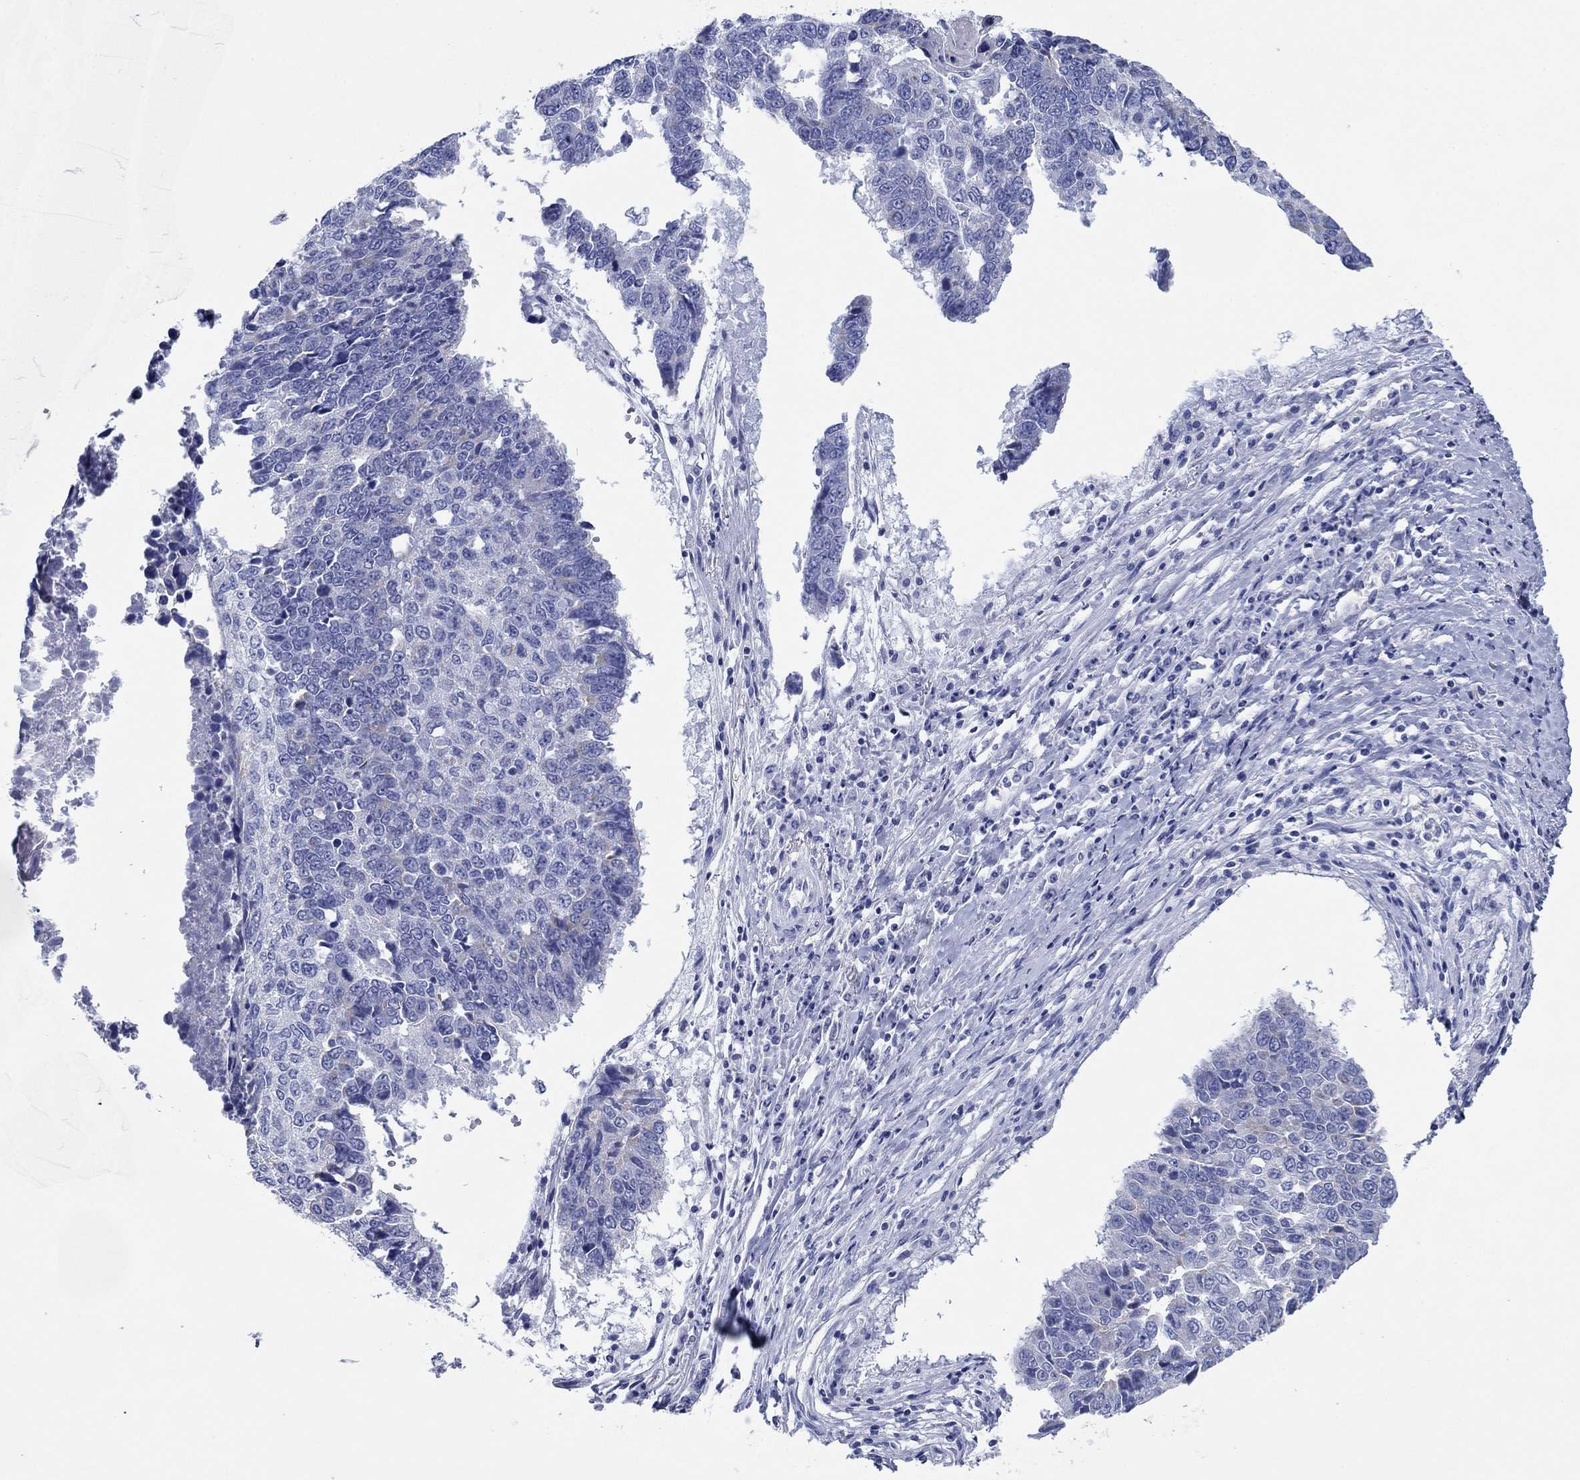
{"staining": {"intensity": "negative", "quantity": "none", "location": "none"}, "tissue": "lung cancer", "cell_type": "Tumor cells", "image_type": "cancer", "snomed": [{"axis": "morphology", "description": "Squamous cell carcinoma, NOS"}, {"axis": "topography", "description": "Lung"}], "caption": "Immunohistochemical staining of lung cancer (squamous cell carcinoma) displays no significant staining in tumor cells. Brightfield microscopy of immunohistochemistry (IHC) stained with DAB (brown) and hematoxylin (blue), captured at high magnification.", "gene": "HCRT", "patient": {"sex": "male", "age": 73}}